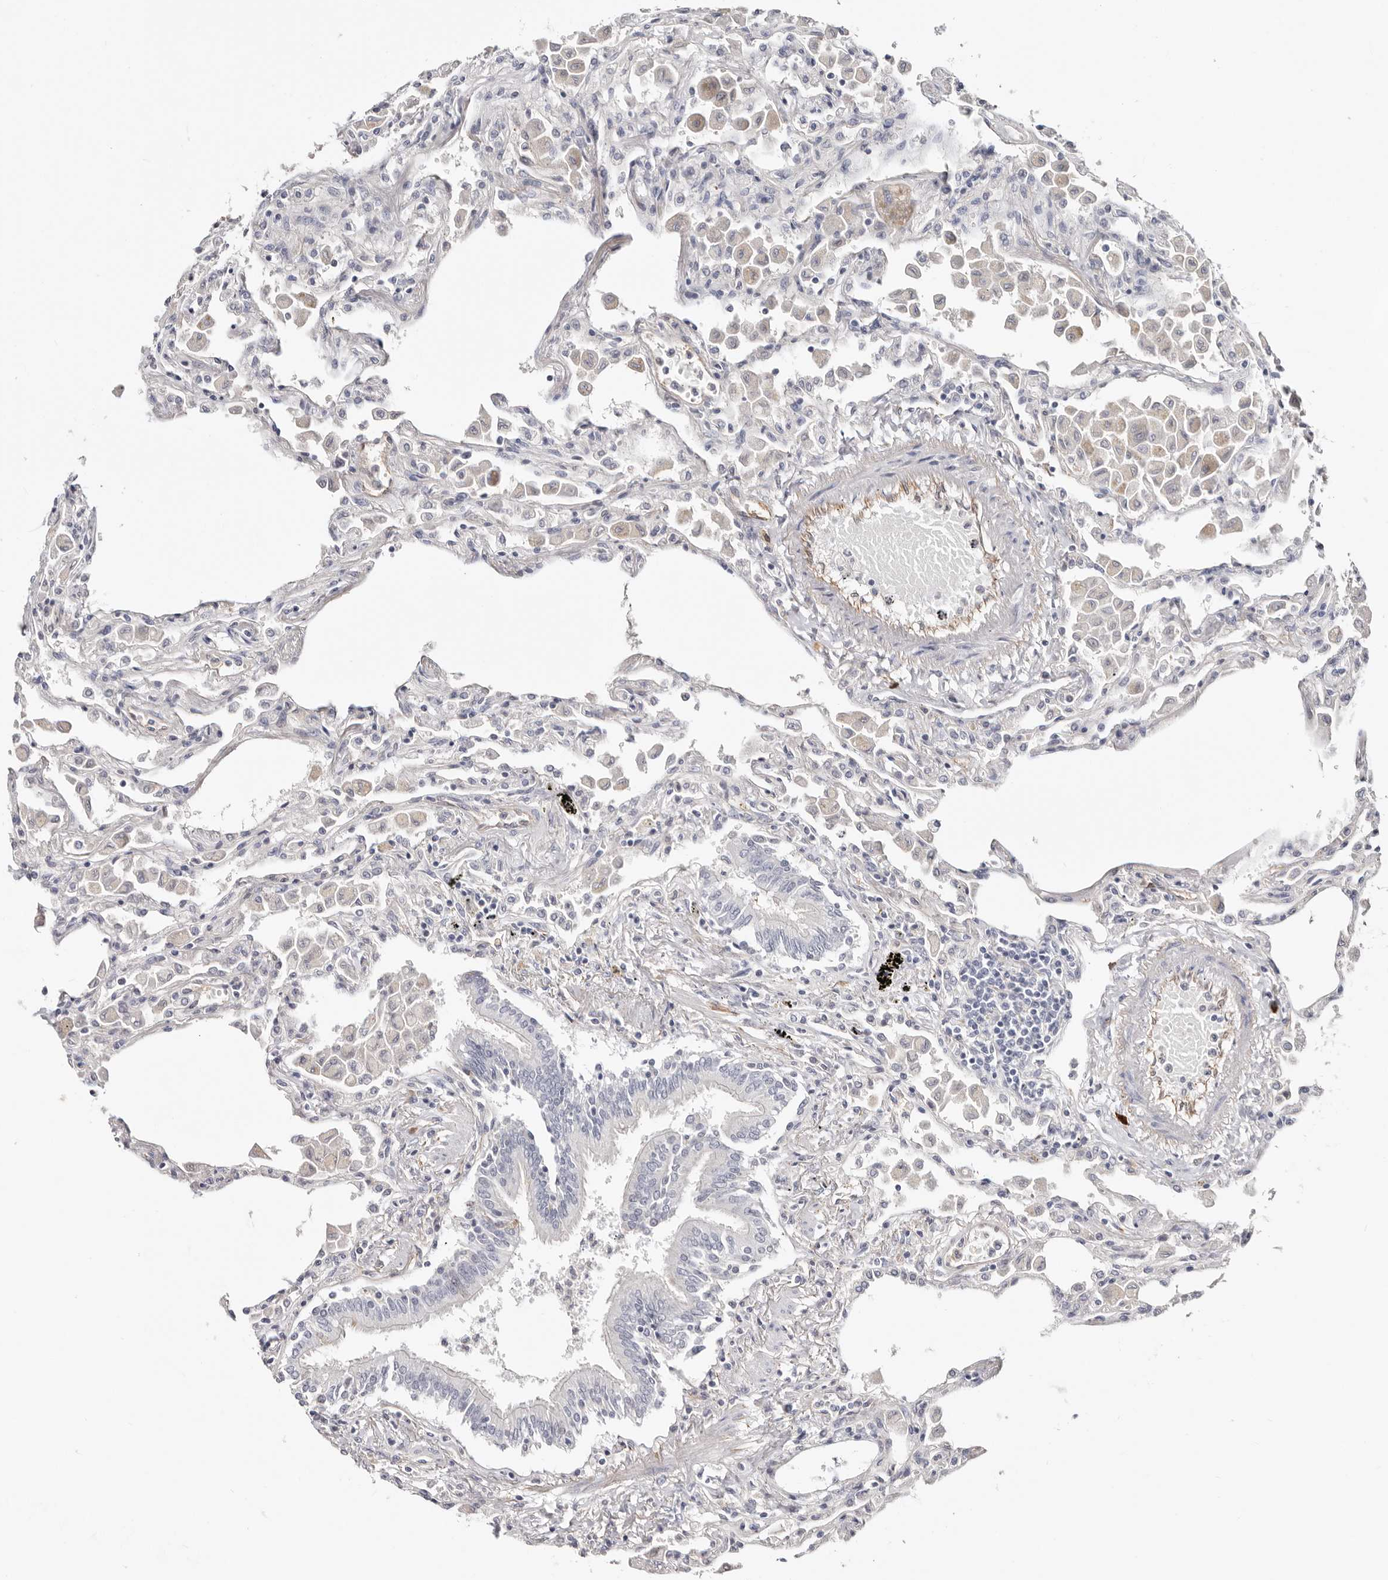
{"staining": {"intensity": "moderate", "quantity": "<25%", "location": "cytoplasmic/membranous"}, "tissue": "lung", "cell_type": "Alveolar cells", "image_type": "normal", "snomed": [{"axis": "morphology", "description": "Normal tissue, NOS"}, {"axis": "topography", "description": "Bronchus"}, {"axis": "topography", "description": "Lung"}], "caption": "A photomicrograph of lung stained for a protein demonstrates moderate cytoplasmic/membranous brown staining in alveolar cells. Immunohistochemistry stains the protein of interest in brown and the nuclei are stained blue.", "gene": "PKDCC", "patient": {"sex": "female", "age": 49}}